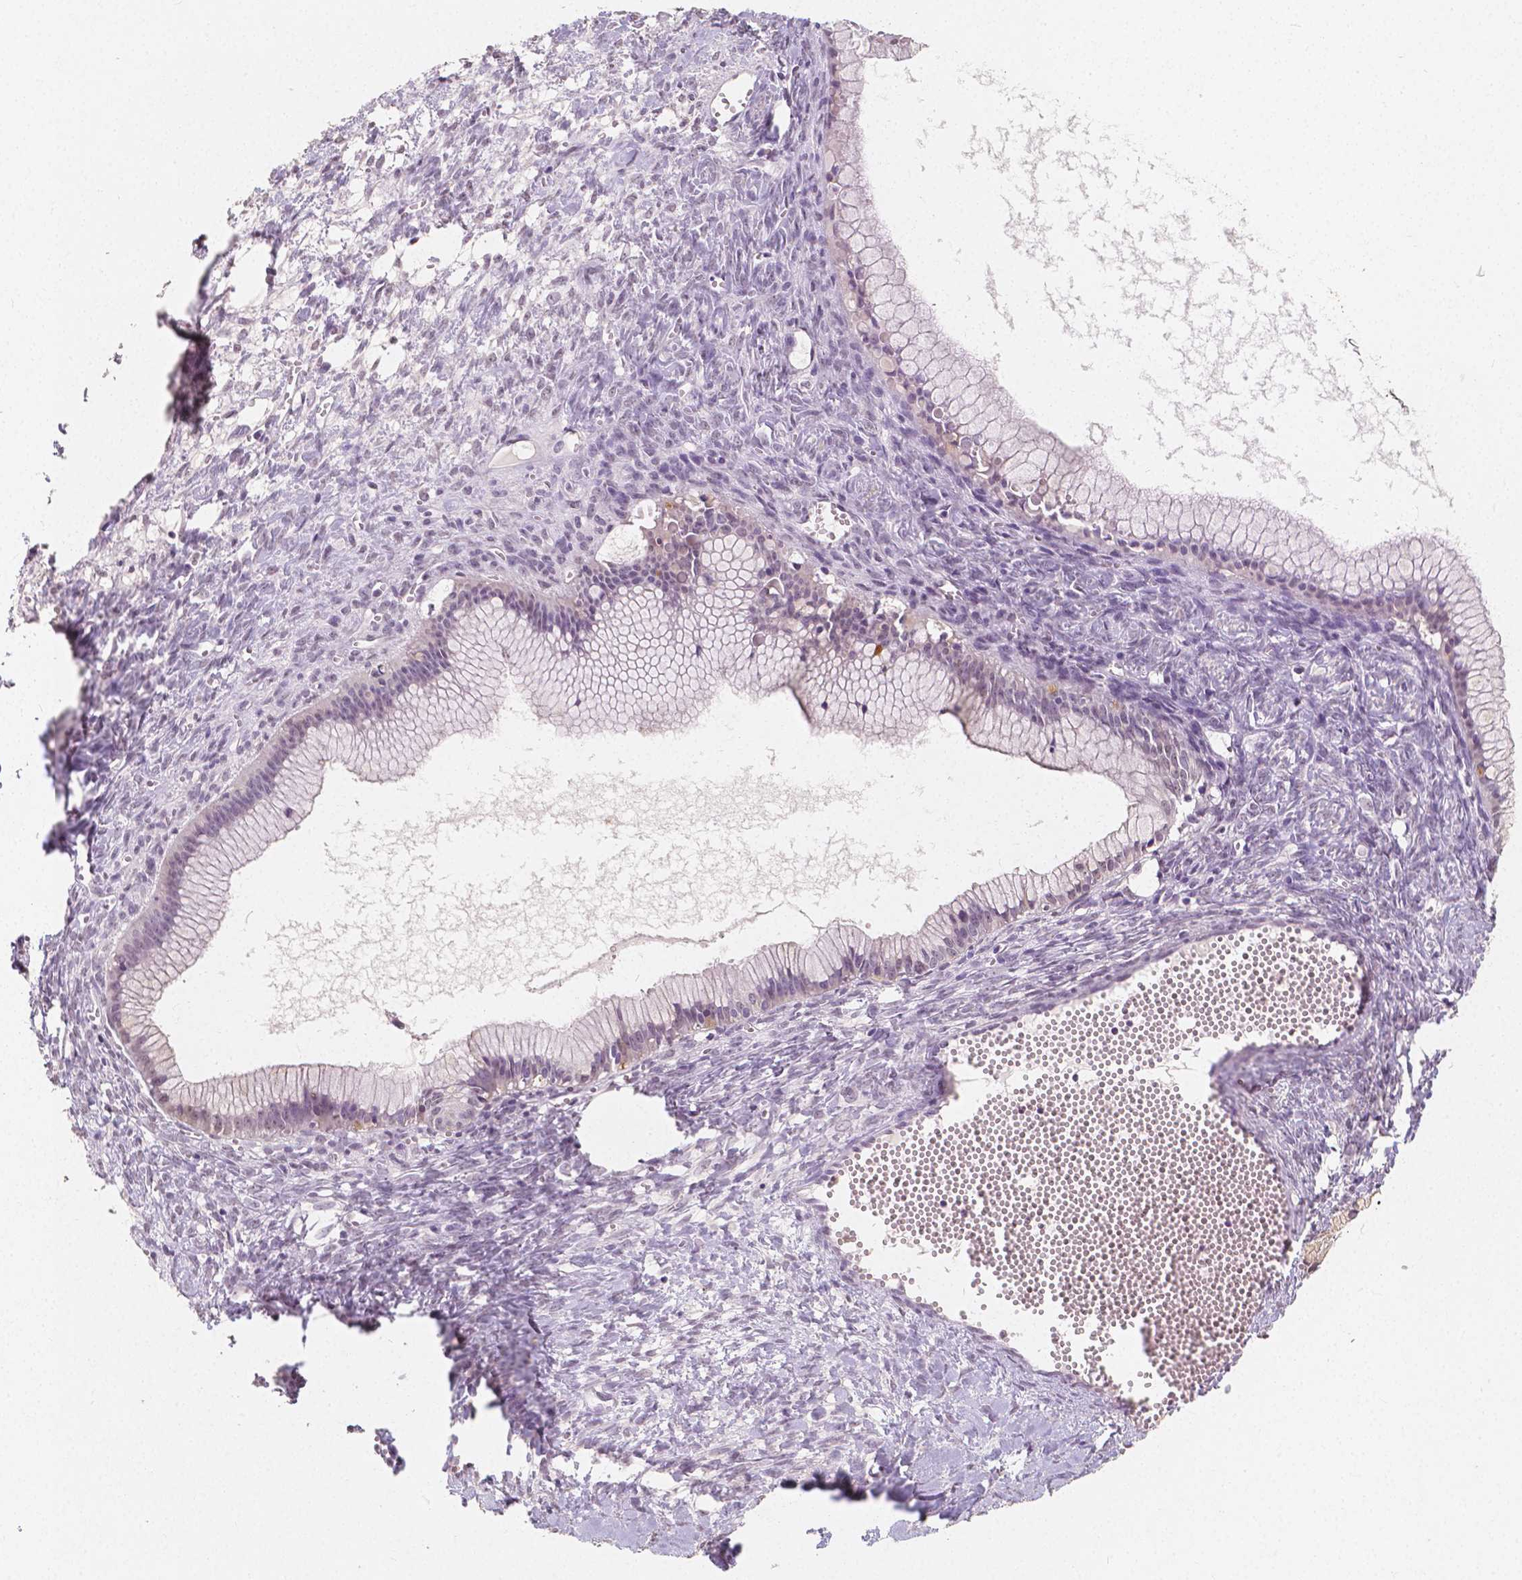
{"staining": {"intensity": "negative", "quantity": "none", "location": "none"}, "tissue": "ovarian cancer", "cell_type": "Tumor cells", "image_type": "cancer", "snomed": [{"axis": "morphology", "description": "Cystadenocarcinoma, mucinous, NOS"}, {"axis": "topography", "description": "Ovary"}], "caption": "Immunohistochemistry (IHC) photomicrograph of ovarian mucinous cystadenocarcinoma stained for a protein (brown), which displays no expression in tumor cells.", "gene": "NOLC1", "patient": {"sex": "female", "age": 41}}